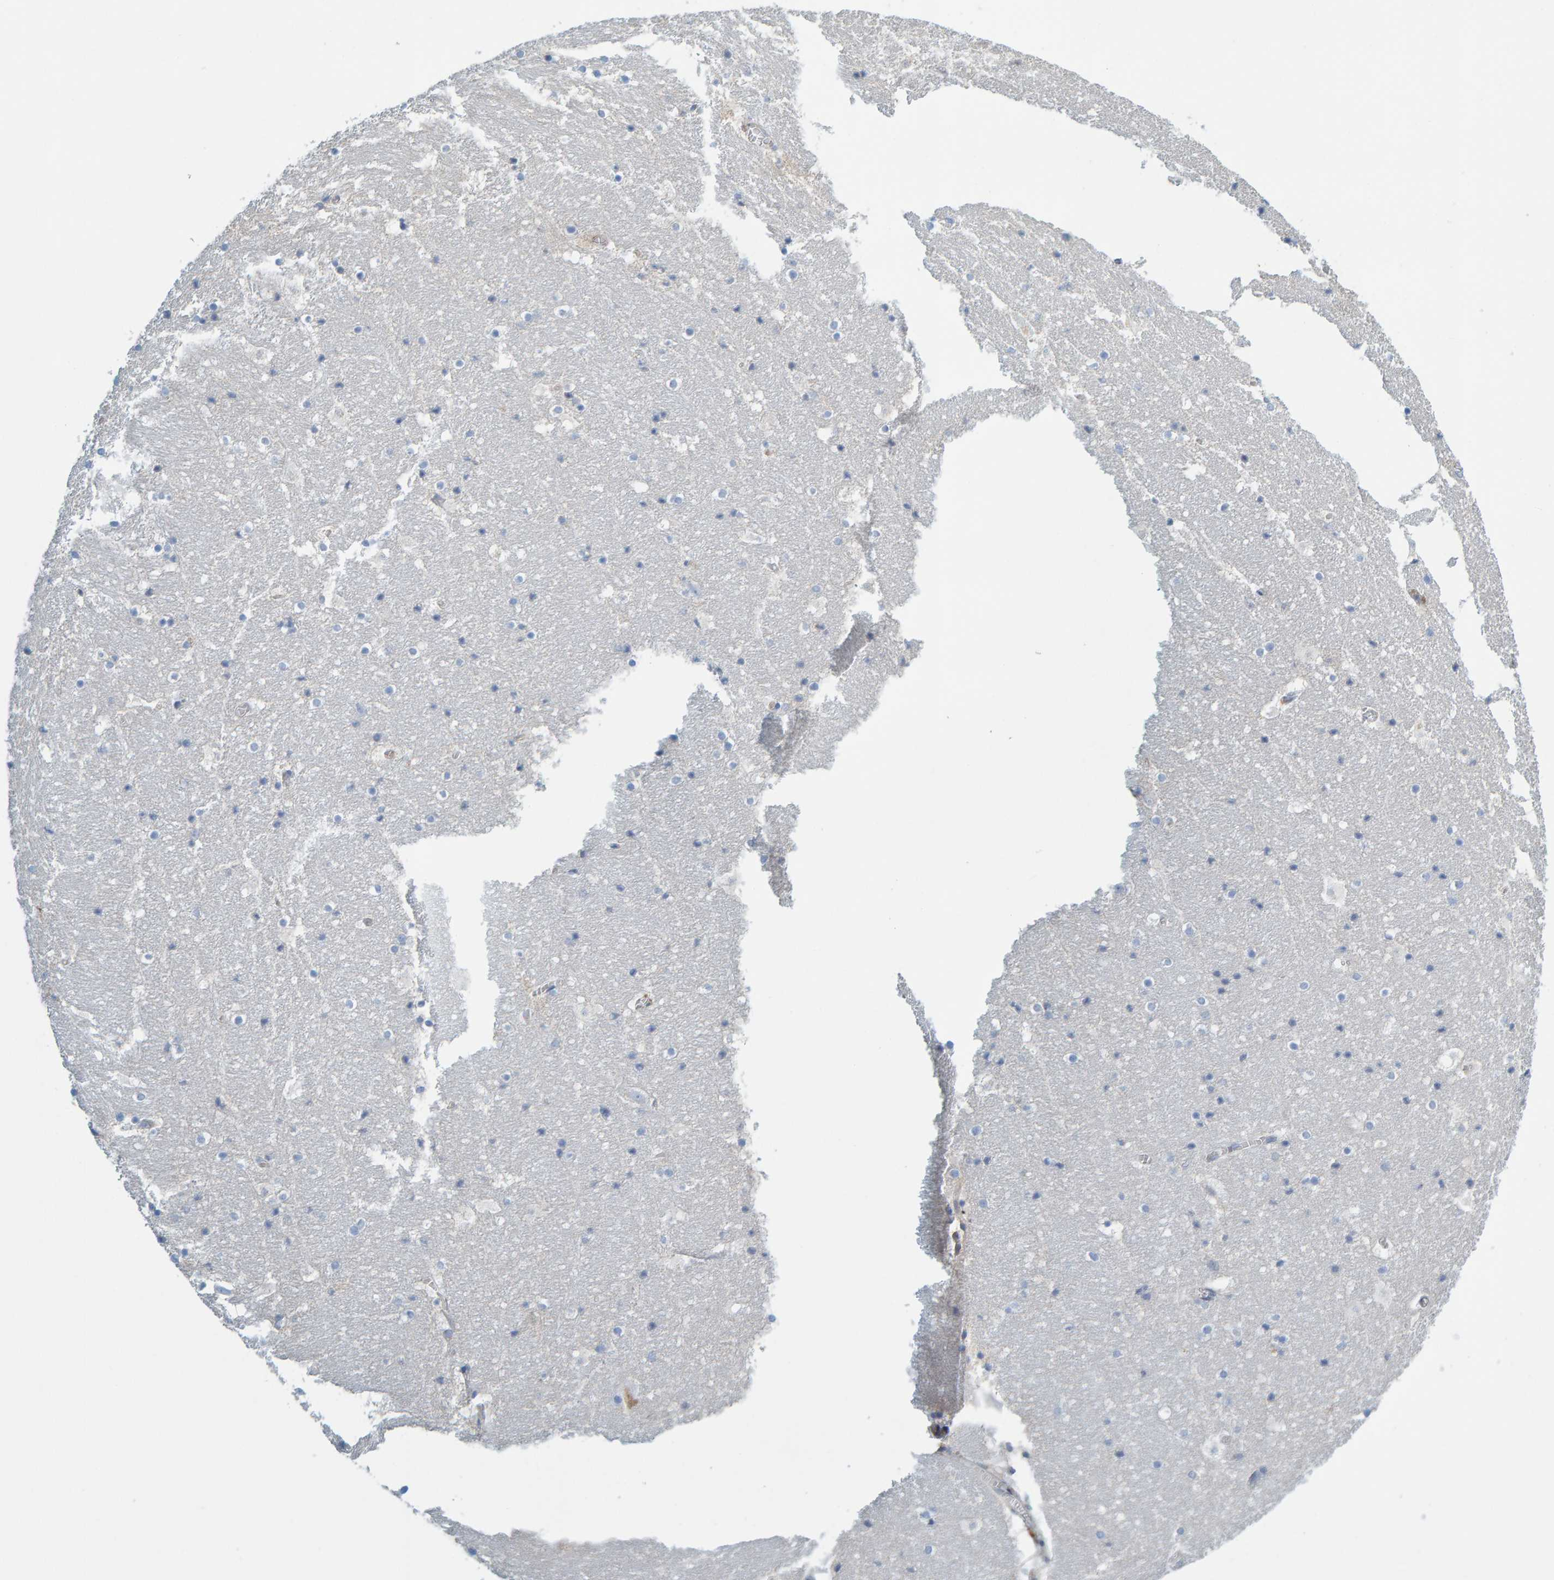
{"staining": {"intensity": "weak", "quantity": "<25%", "location": "cytoplasmic/membranous"}, "tissue": "hippocampus", "cell_type": "Glial cells", "image_type": "normal", "snomed": [{"axis": "morphology", "description": "Normal tissue, NOS"}, {"axis": "topography", "description": "Hippocampus"}], "caption": "IHC micrograph of normal hippocampus stained for a protein (brown), which demonstrates no expression in glial cells. The staining was performed using DAB (3,3'-diaminobenzidine) to visualize the protein expression in brown, while the nuclei were stained in blue with hematoxylin (Magnification: 20x).", "gene": "PRKD2", "patient": {"sex": "male", "age": 45}}